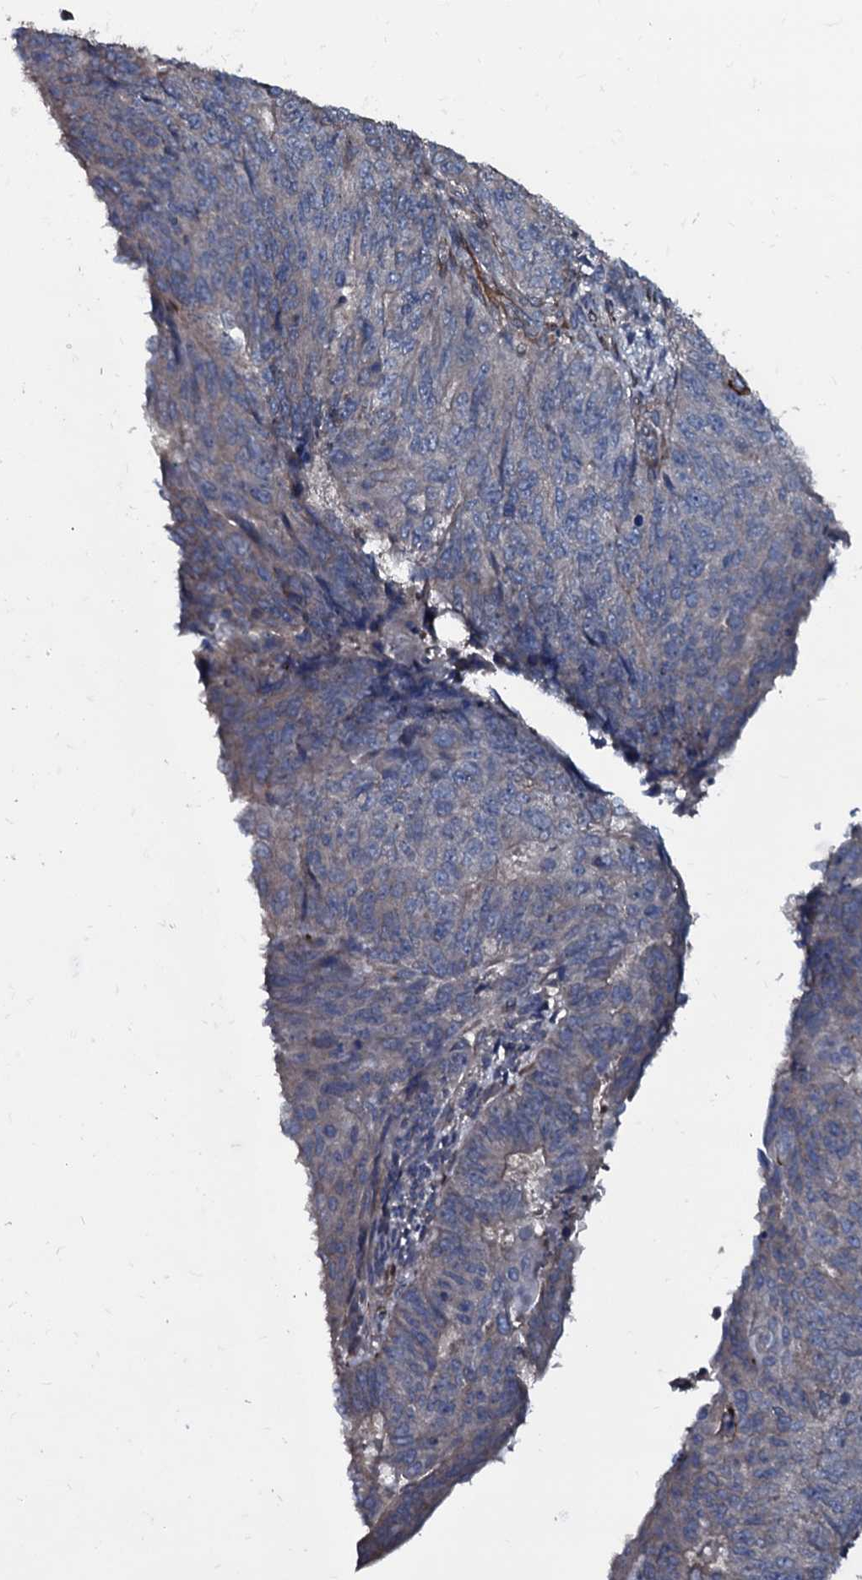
{"staining": {"intensity": "weak", "quantity": "<25%", "location": "cytoplasmic/membranous"}, "tissue": "endometrial cancer", "cell_type": "Tumor cells", "image_type": "cancer", "snomed": [{"axis": "morphology", "description": "Adenocarcinoma, NOS"}, {"axis": "topography", "description": "Endometrium"}], "caption": "Endometrial cancer (adenocarcinoma) was stained to show a protein in brown. There is no significant expression in tumor cells.", "gene": "WIPF3", "patient": {"sex": "female", "age": 32}}